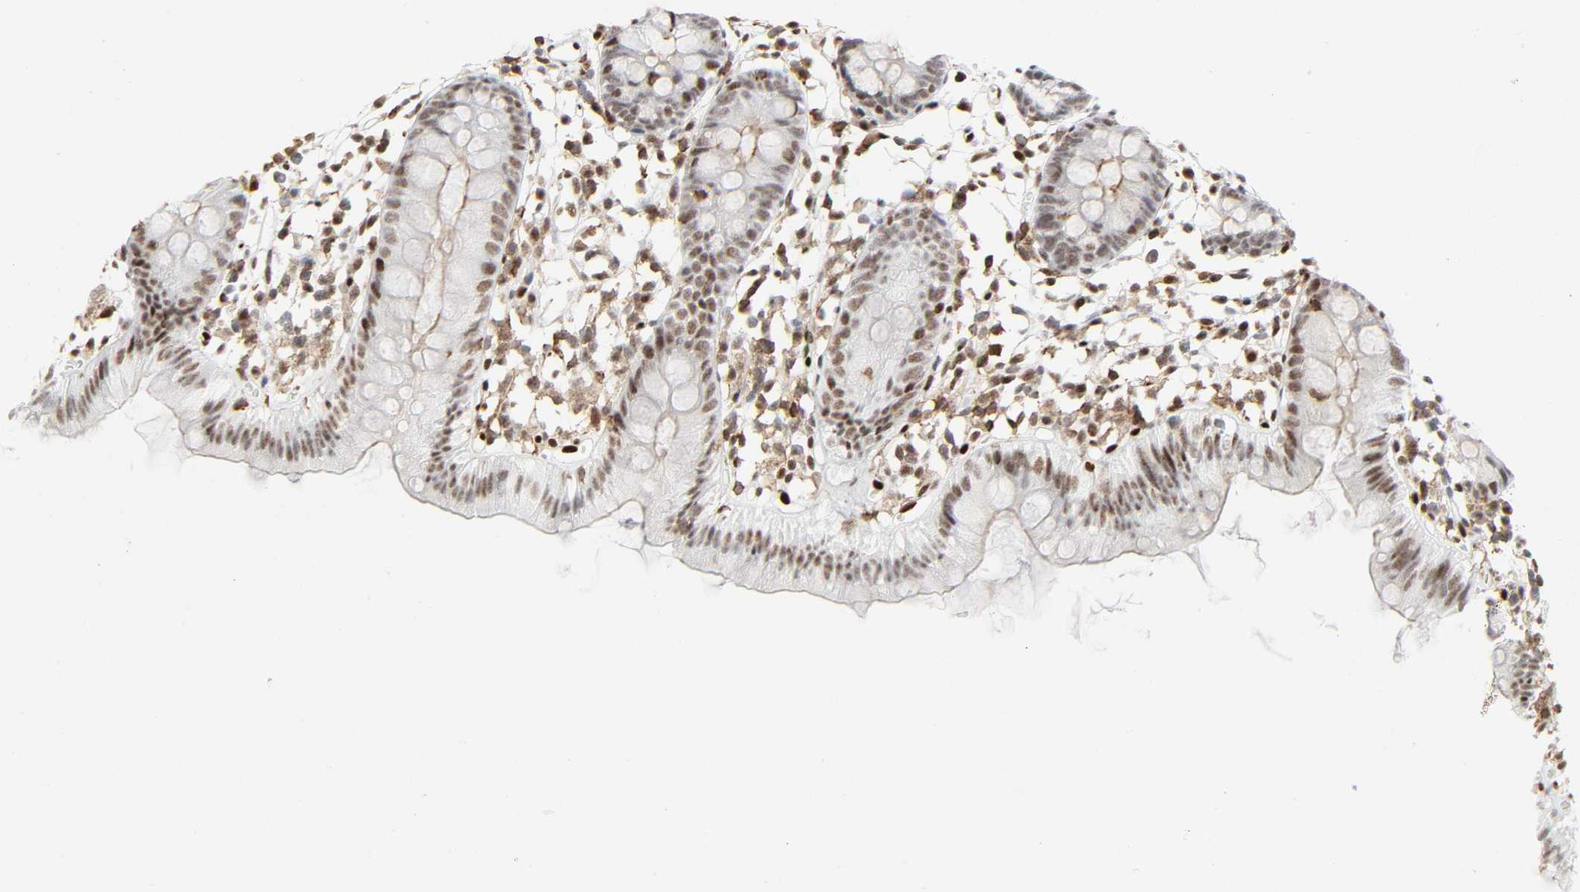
{"staining": {"intensity": "moderate", "quantity": ">75%", "location": "nuclear"}, "tissue": "colon", "cell_type": "Endothelial cells", "image_type": "normal", "snomed": [{"axis": "morphology", "description": "Normal tissue, NOS"}, {"axis": "topography", "description": "Colon"}], "caption": "Protein expression analysis of unremarkable human colon reveals moderate nuclear positivity in about >75% of endothelial cells. The staining is performed using DAB (3,3'-diaminobenzidine) brown chromogen to label protein expression. The nuclei are counter-stained blue using hematoxylin.", "gene": "WAS", "patient": {"sex": "male", "age": 14}}